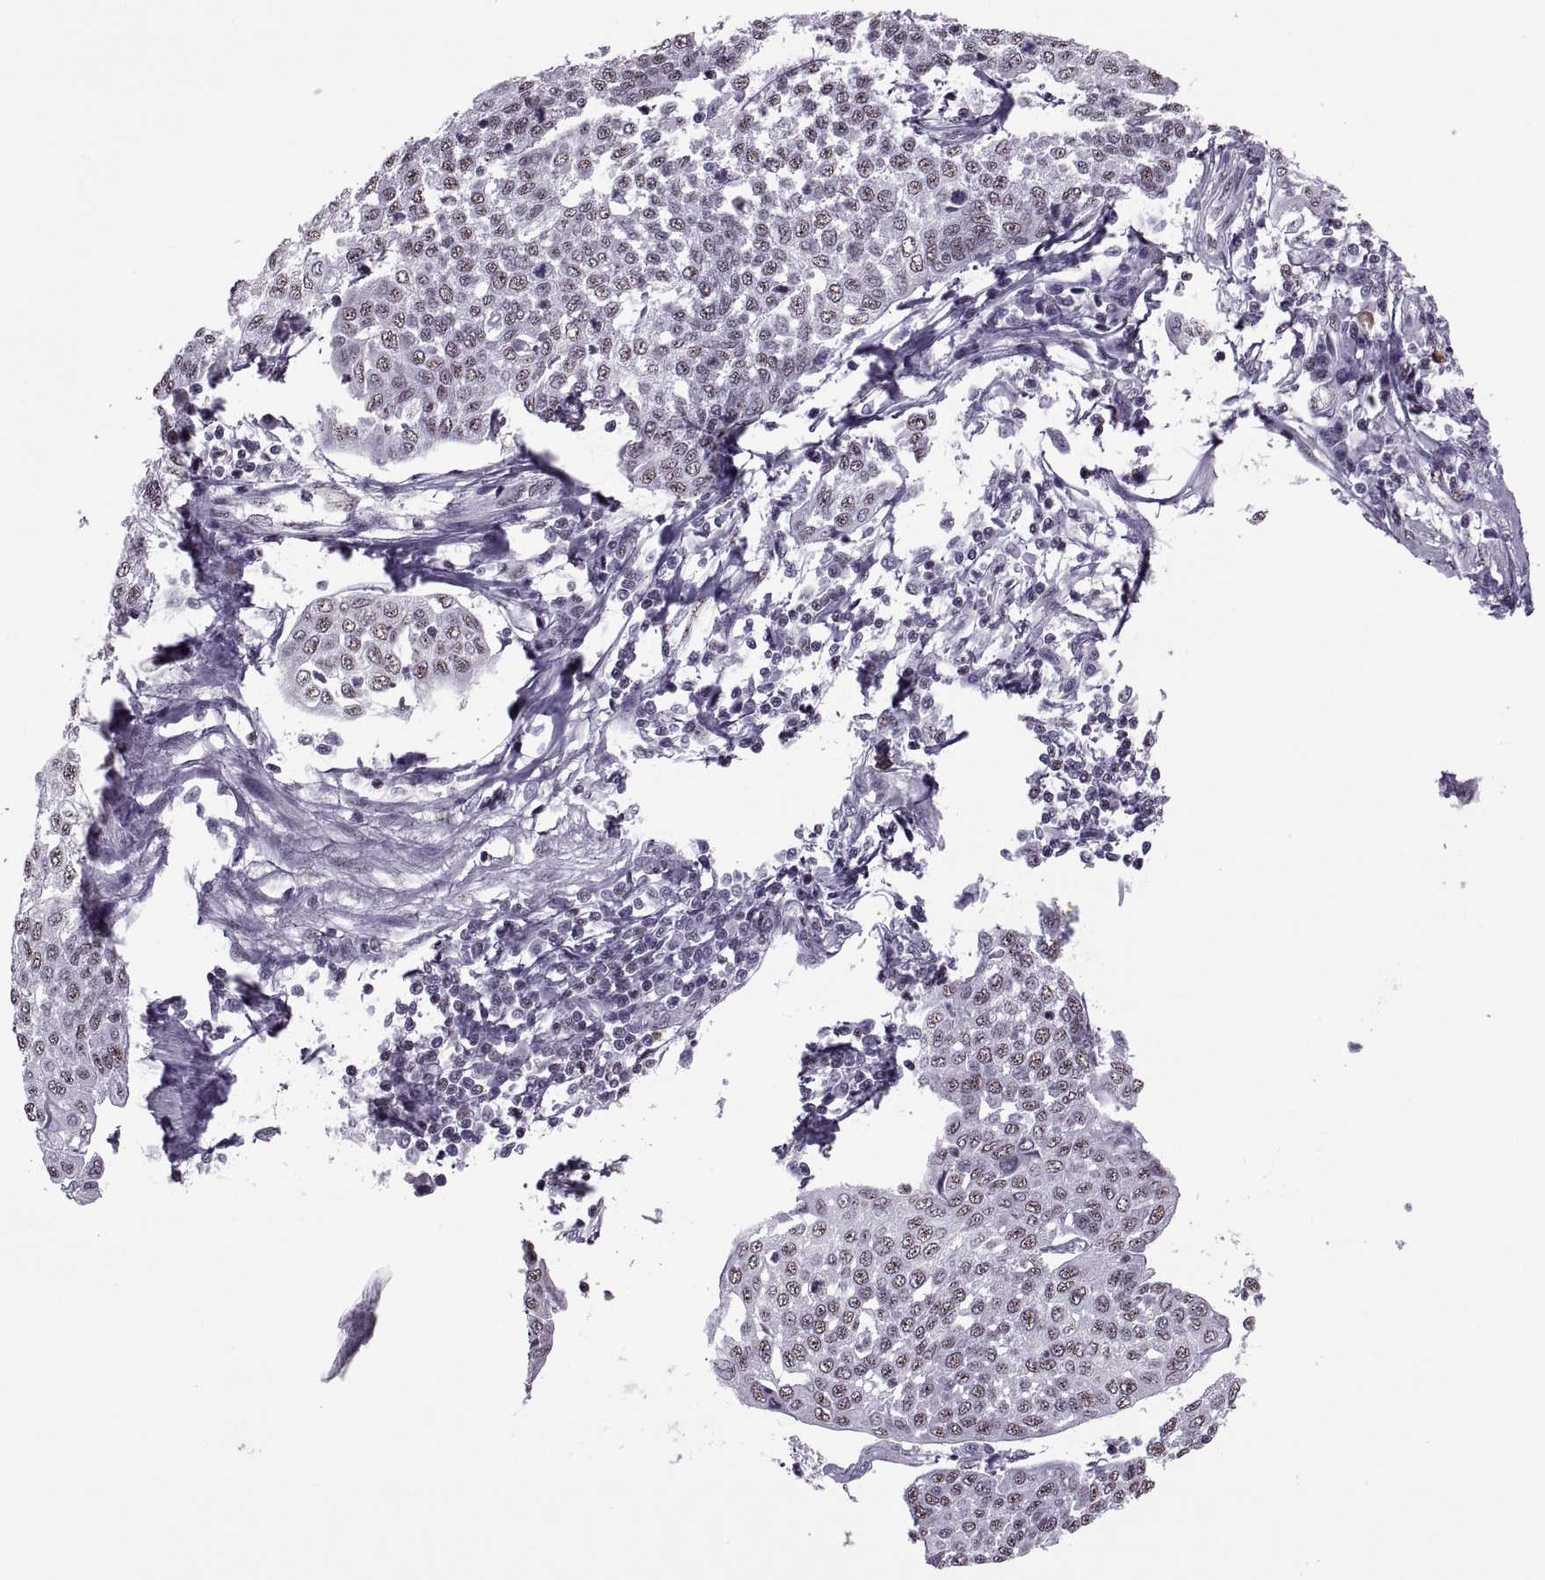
{"staining": {"intensity": "weak", "quantity": ">75%", "location": "nuclear"}, "tissue": "cervical cancer", "cell_type": "Tumor cells", "image_type": "cancer", "snomed": [{"axis": "morphology", "description": "Squamous cell carcinoma, NOS"}, {"axis": "topography", "description": "Cervix"}], "caption": "Immunohistochemical staining of human cervical cancer (squamous cell carcinoma) demonstrates low levels of weak nuclear protein positivity in about >75% of tumor cells.", "gene": "MAGEA4", "patient": {"sex": "female", "age": 34}}